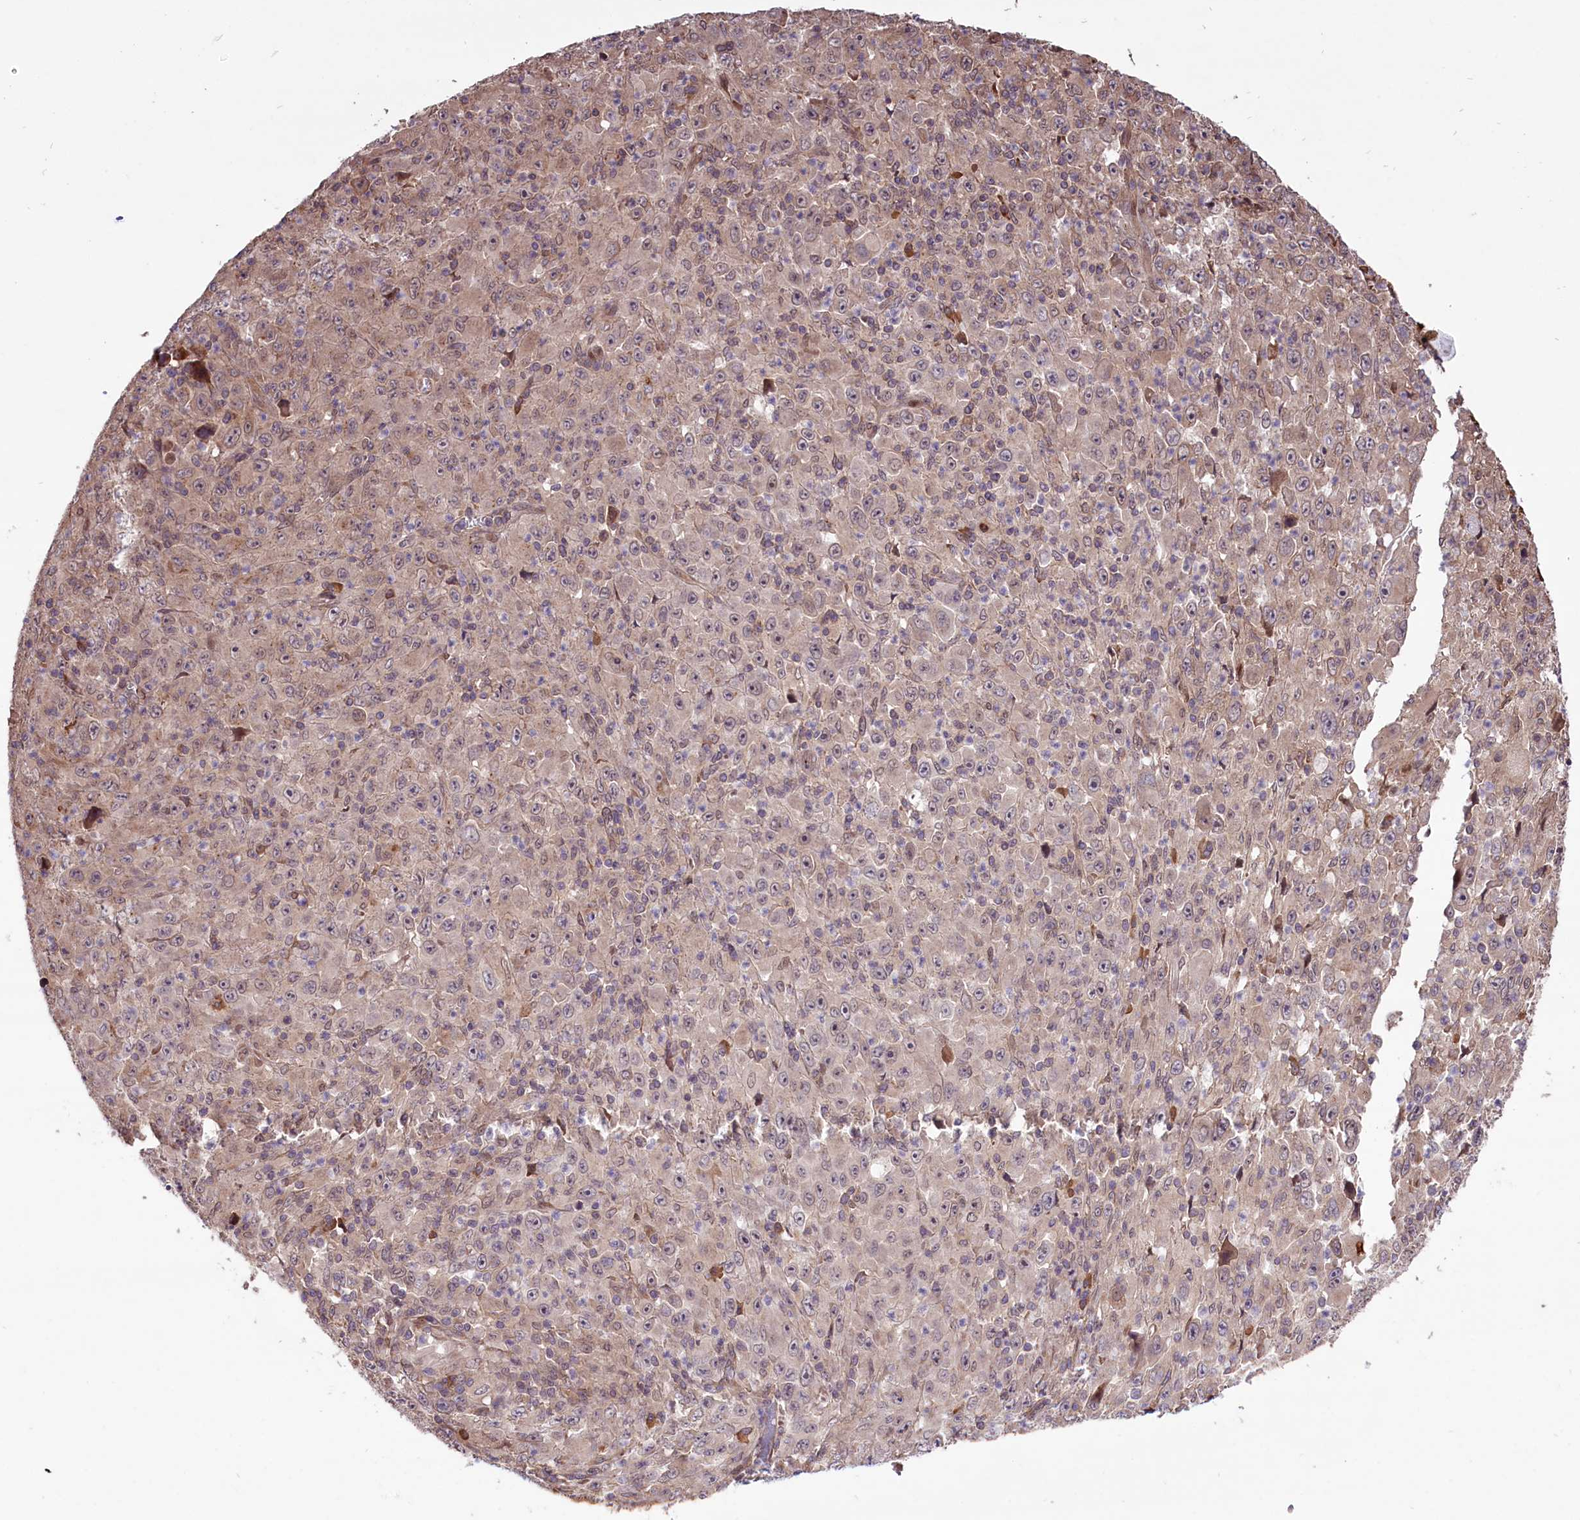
{"staining": {"intensity": "weak", "quantity": ">75%", "location": "cytoplasmic/membranous,nuclear"}, "tissue": "melanoma", "cell_type": "Tumor cells", "image_type": "cancer", "snomed": [{"axis": "morphology", "description": "Malignant melanoma, Metastatic site"}, {"axis": "topography", "description": "Skin"}], "caption": "The micrograph shows staining of melanoma, revealing weak cytoplasmic/membranous and nuclear protein positivity (brown color) within tumor cells.", "gene": "HDAC5", "patient": {"sex": "female", "age": 56}}